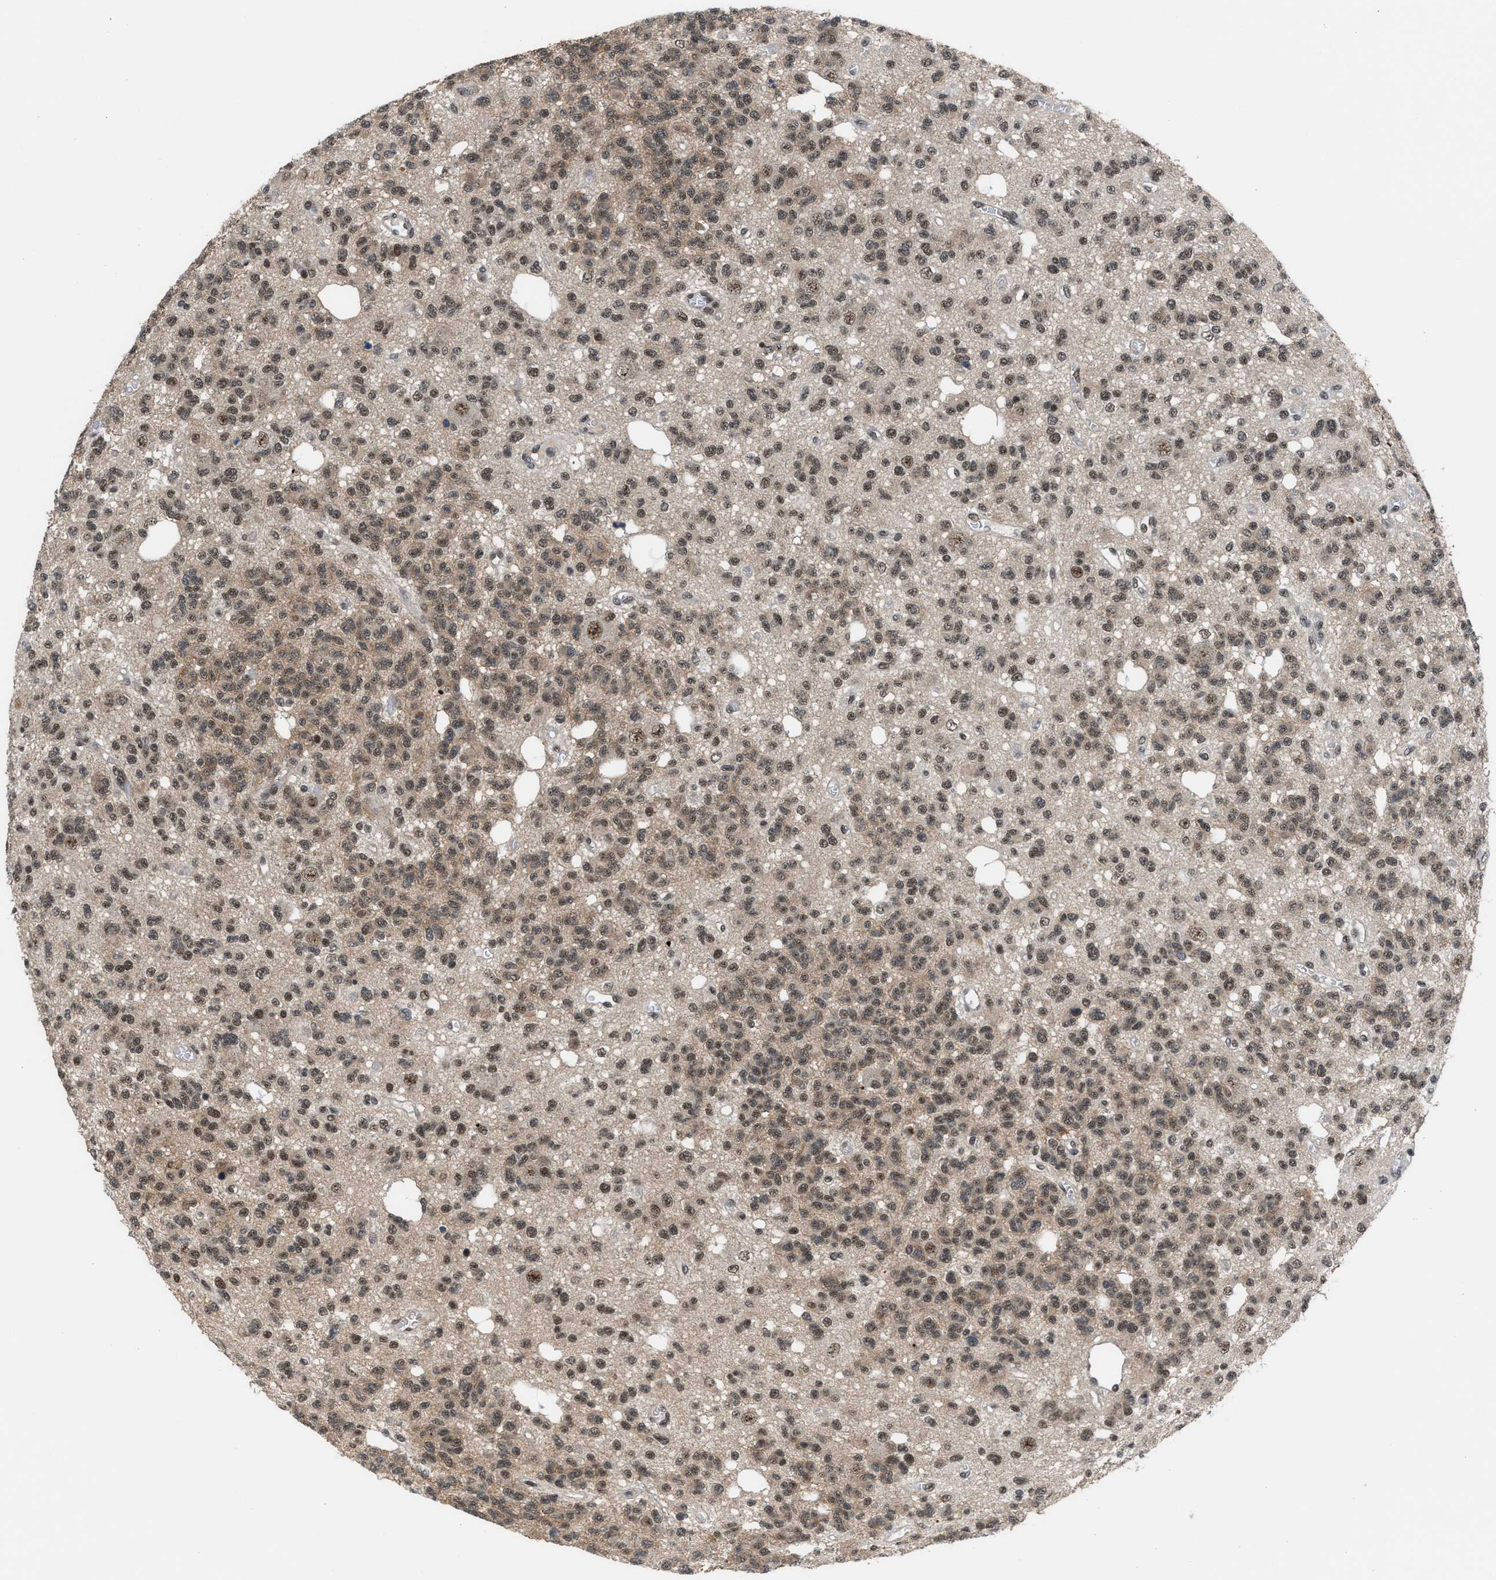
{"staining": {"intensity": "moderate", "quantity": ">75%", "location": "nuclear"}, "tissue": "glioma", "cell_type": "Tumor cells", "image_type": "cancer", "snomed": [{"axis": "morphology", "description": "Glioma, malignant, Low grade"}, {"axis": "topography", "description": "Brain"}], "caption": "Immunohistochemical staining of human low-grade glioma (malignant) exhibits medium levels of moderate nuclear protein positivity in about >75% of tumor cells. Nuclei are stained in blue.", "gene": "PRPF4", "patient": {"sex": "male", "age": 38}}